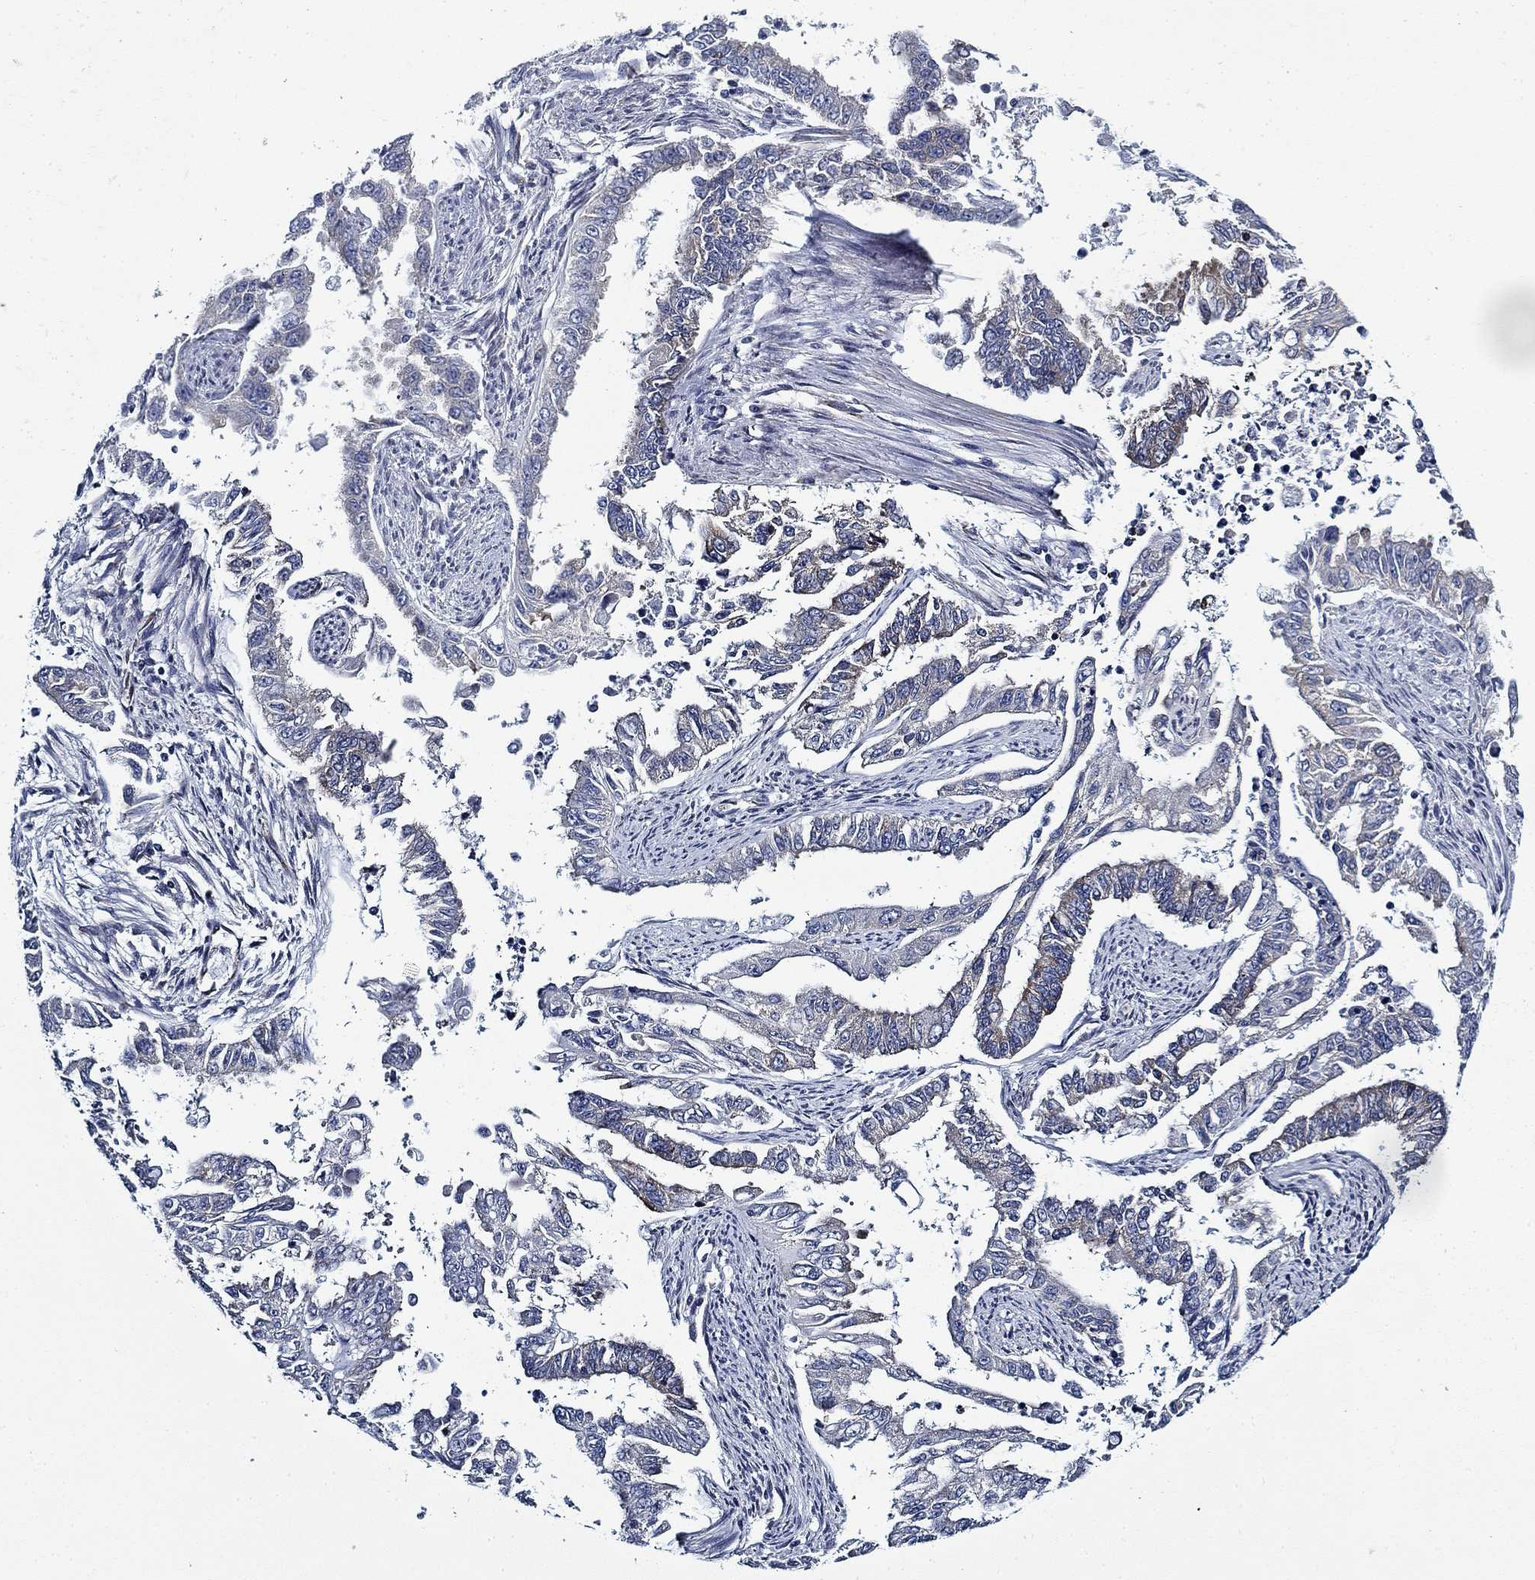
{"staining": {"intensity": "negative", "quantity": "none", "location": "none"}, "tissue": "endometrial cancer", "cell_type": "Tumor cells", "image_type": "cancer", "snomed": [{"axis": "morphology", "description": "Adenocarcinoma, NOS"}, {"axis": "topography", "description": "Uterus"}], "caption": "Endometrial adenocarcinoma stained for a protein using IHC demonstrates no staining tumor cells.", "gene": "FXR1", "patient": {"sex": "female", "age": 59}}